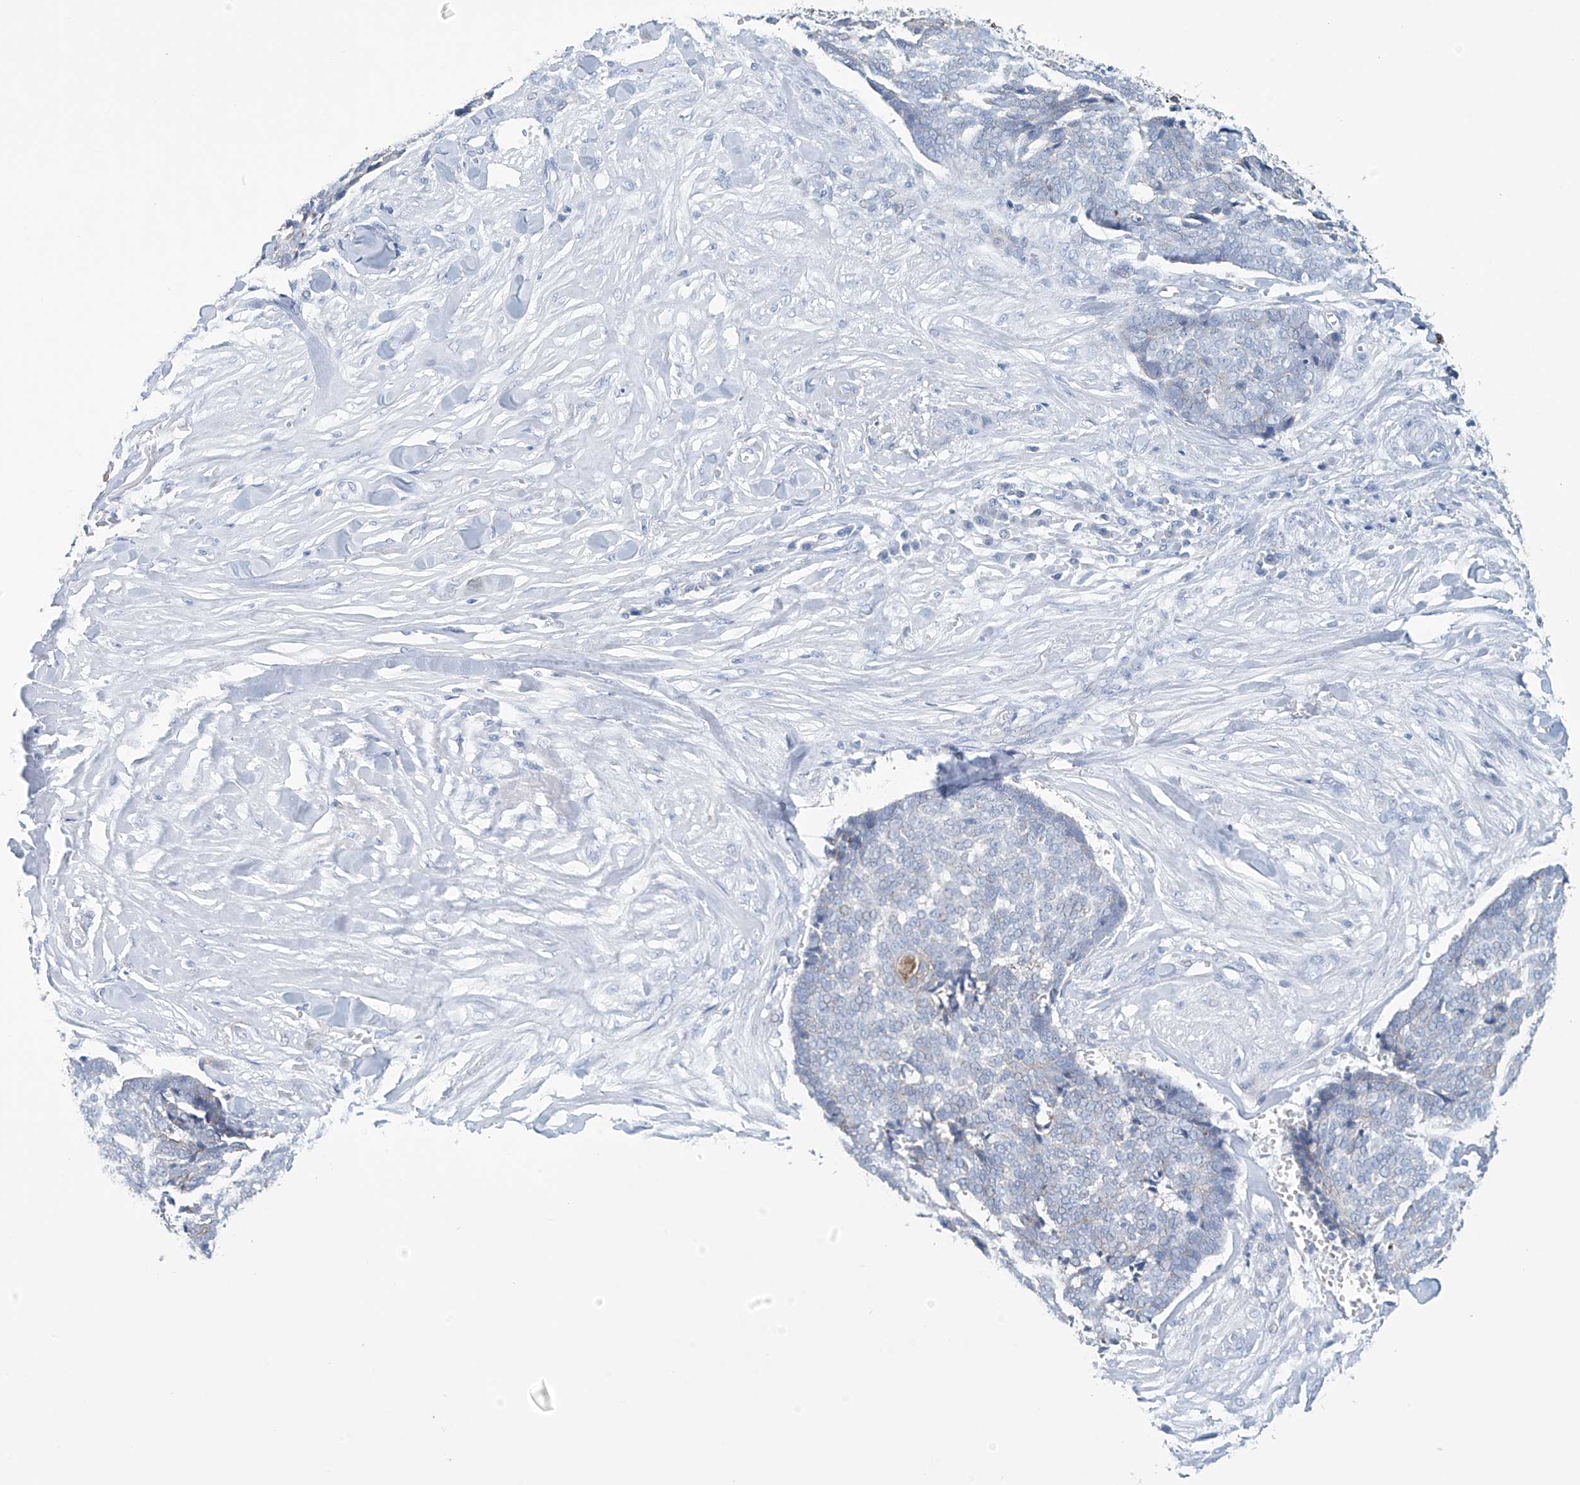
{"staining": {"intensity": "negative", "quantity": "none", "location": "none"}, "tissue": "skin cancer", "cell_type": "Tumor cells", "image_type": "cancer", "snomed": [{"axis": "morphology", "description": "Basal cell carcinoma"}, {"axis": "topography", "description": "Skin"}], "caption": "IHC of skin cancer shows no expression in tumor cells.", "gene": "DSP", "patient": {"sex": "male", "age": 84}}